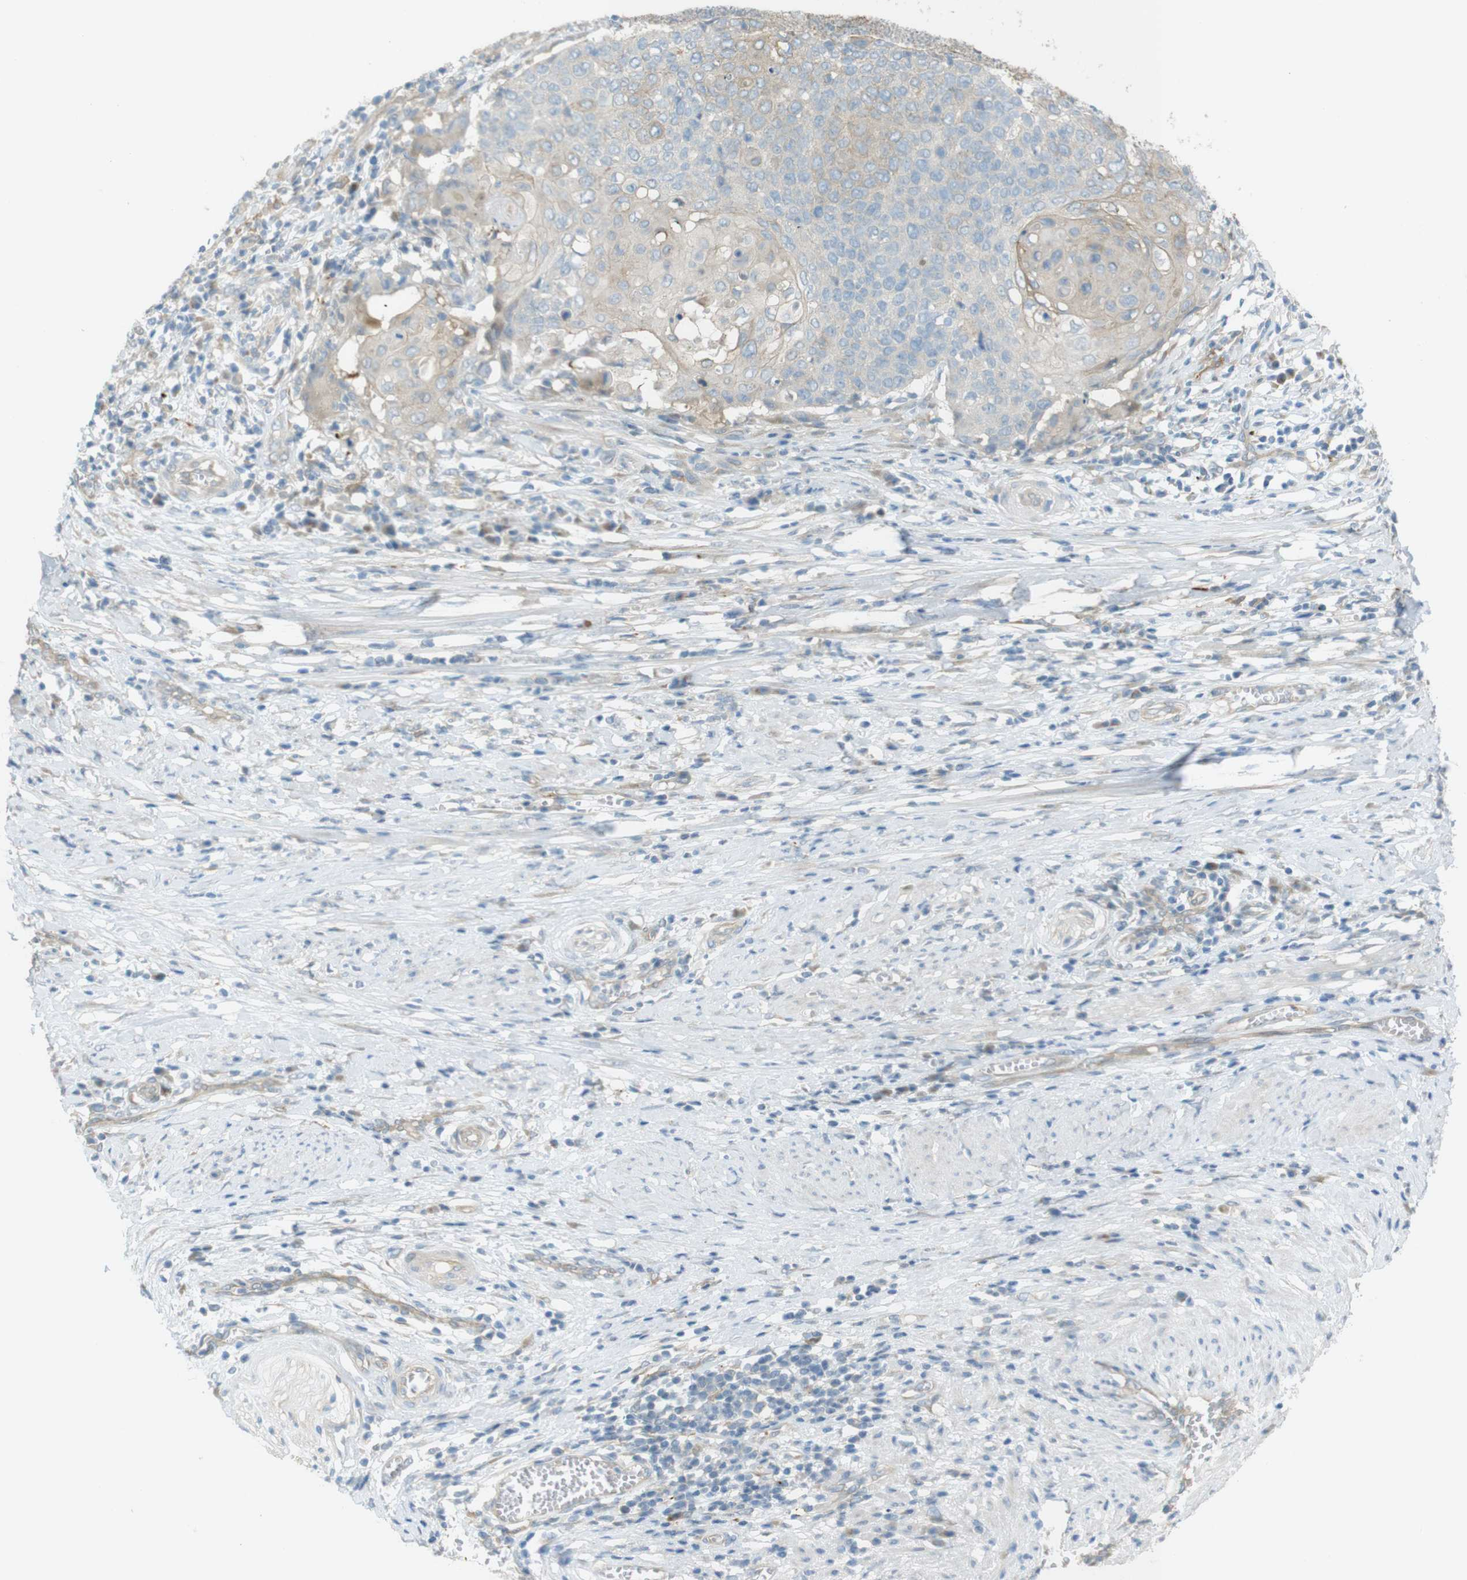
{"staining": {"intensity": "weak", "quantity": "<25%", "location": "cytoplasmic/membranous"}, "tissue": "cervical cancer", "cell_type": "Tumor cells", "image_type": "cancer", "snomed": [{"axis": "morphology", "description": "Squamous cell carcinoma, NOS"}, {"axis": "topography", "description": "Cervix"}], "caption": "Immunohistochemistry (IHC) histopathology image of cervical cancer (squamous cell carcinoma) stained for a protein (brown), which shows no expression in tumor cells. (Brightfield microscopy of DAB (3,3'-diaminobenzidine) immunohistochemistry at high magnification).", "gene": "TMEM41B", "patient": {"sex": "female", "age": 39}}